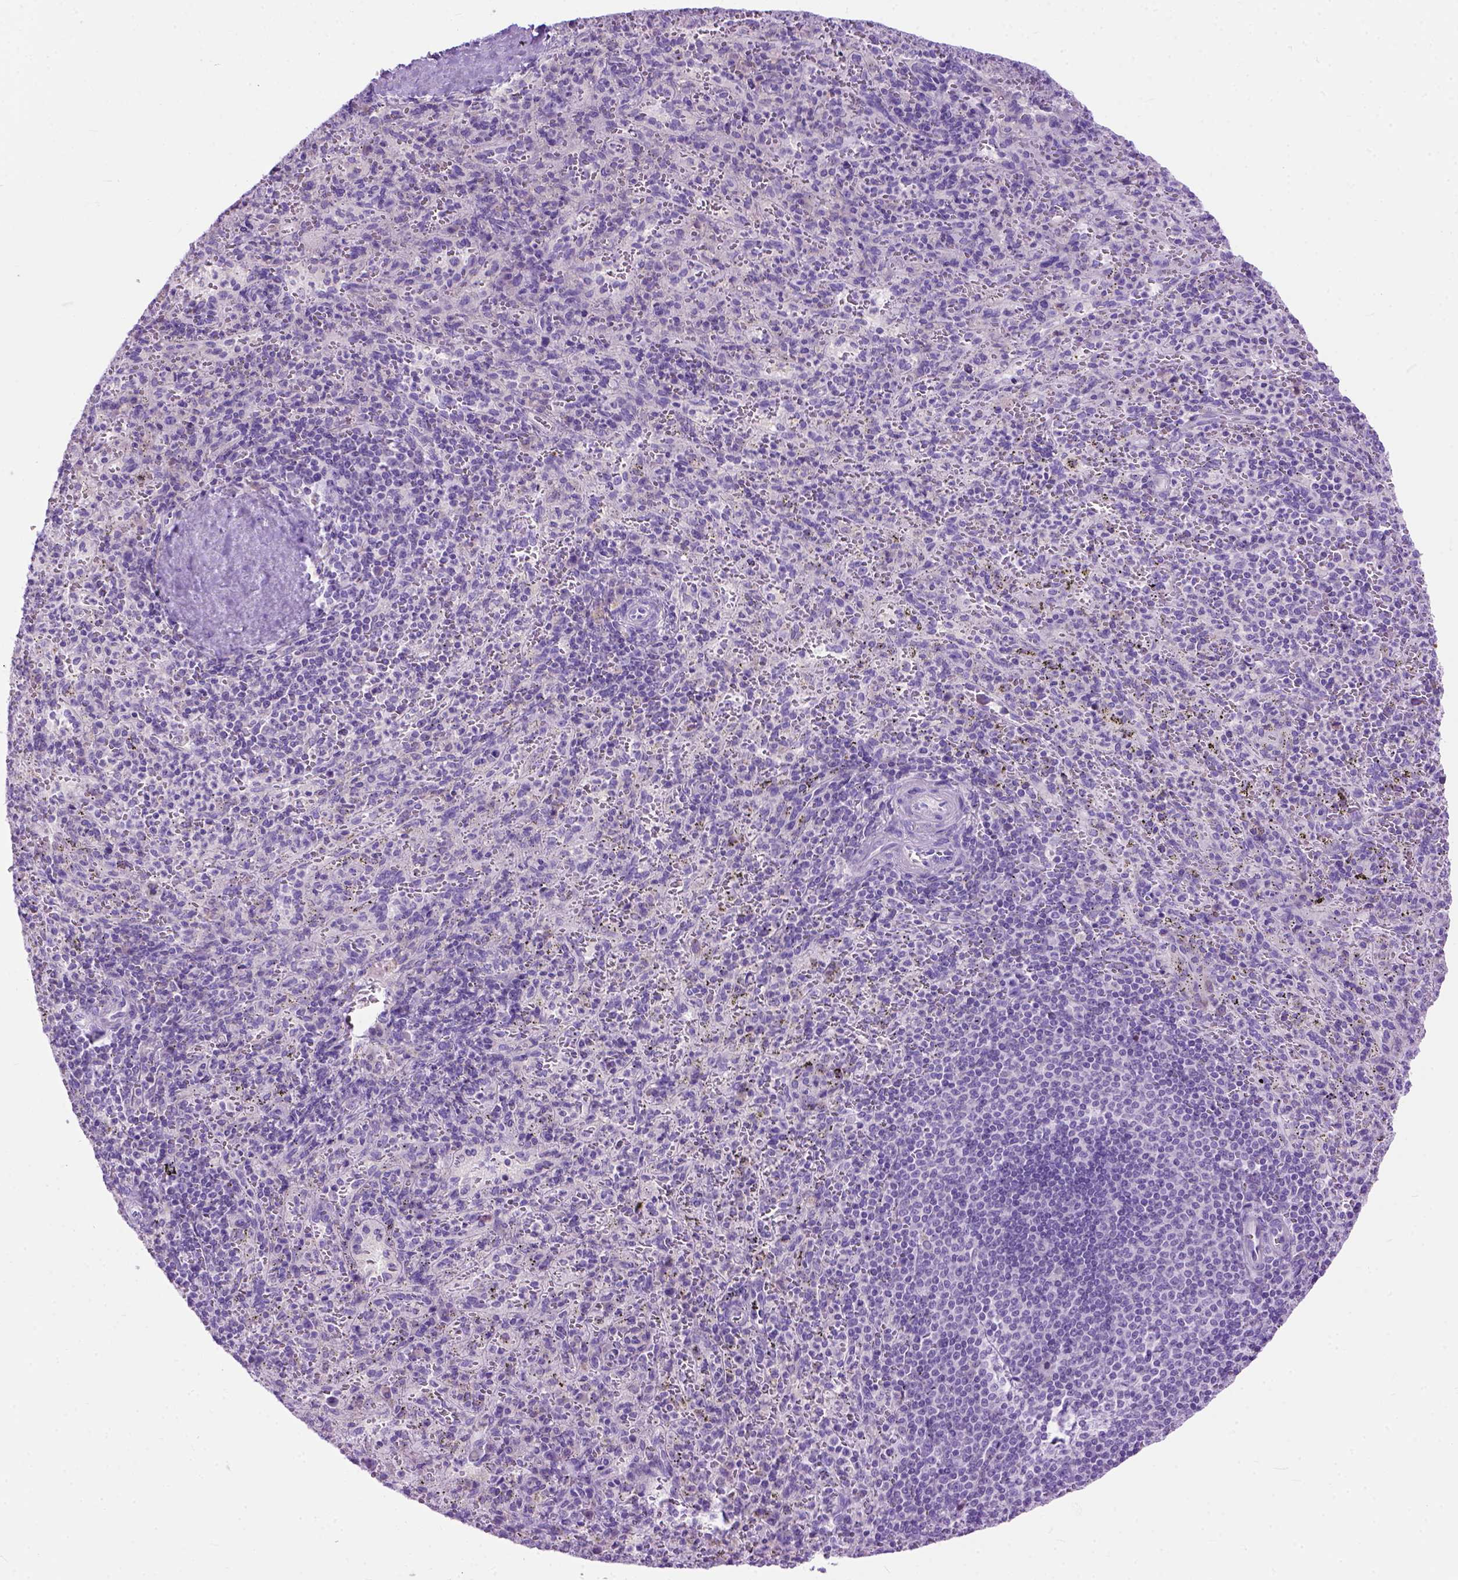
{"staining": {"intensity": "negative", "quantity": "none", "location": "none"}, "tissue": "spleen", "cell_type": "Cells in red pulp", "image_type": "normal", "snomed": [{"axis": "morphology", "description": "Normal tissue, NOS"}, {"axis": "topography", "description": "Spleen"}], "caption": "The immunohistochemistry (IHC) histopathology image has no significant positivity in cells in red pulp of spleen. (DAB (3,3'-diaminobenzidine) IHC, high magnification).", "gene": "ODAD3", "patient": {"sex": "male", "age": 57}}